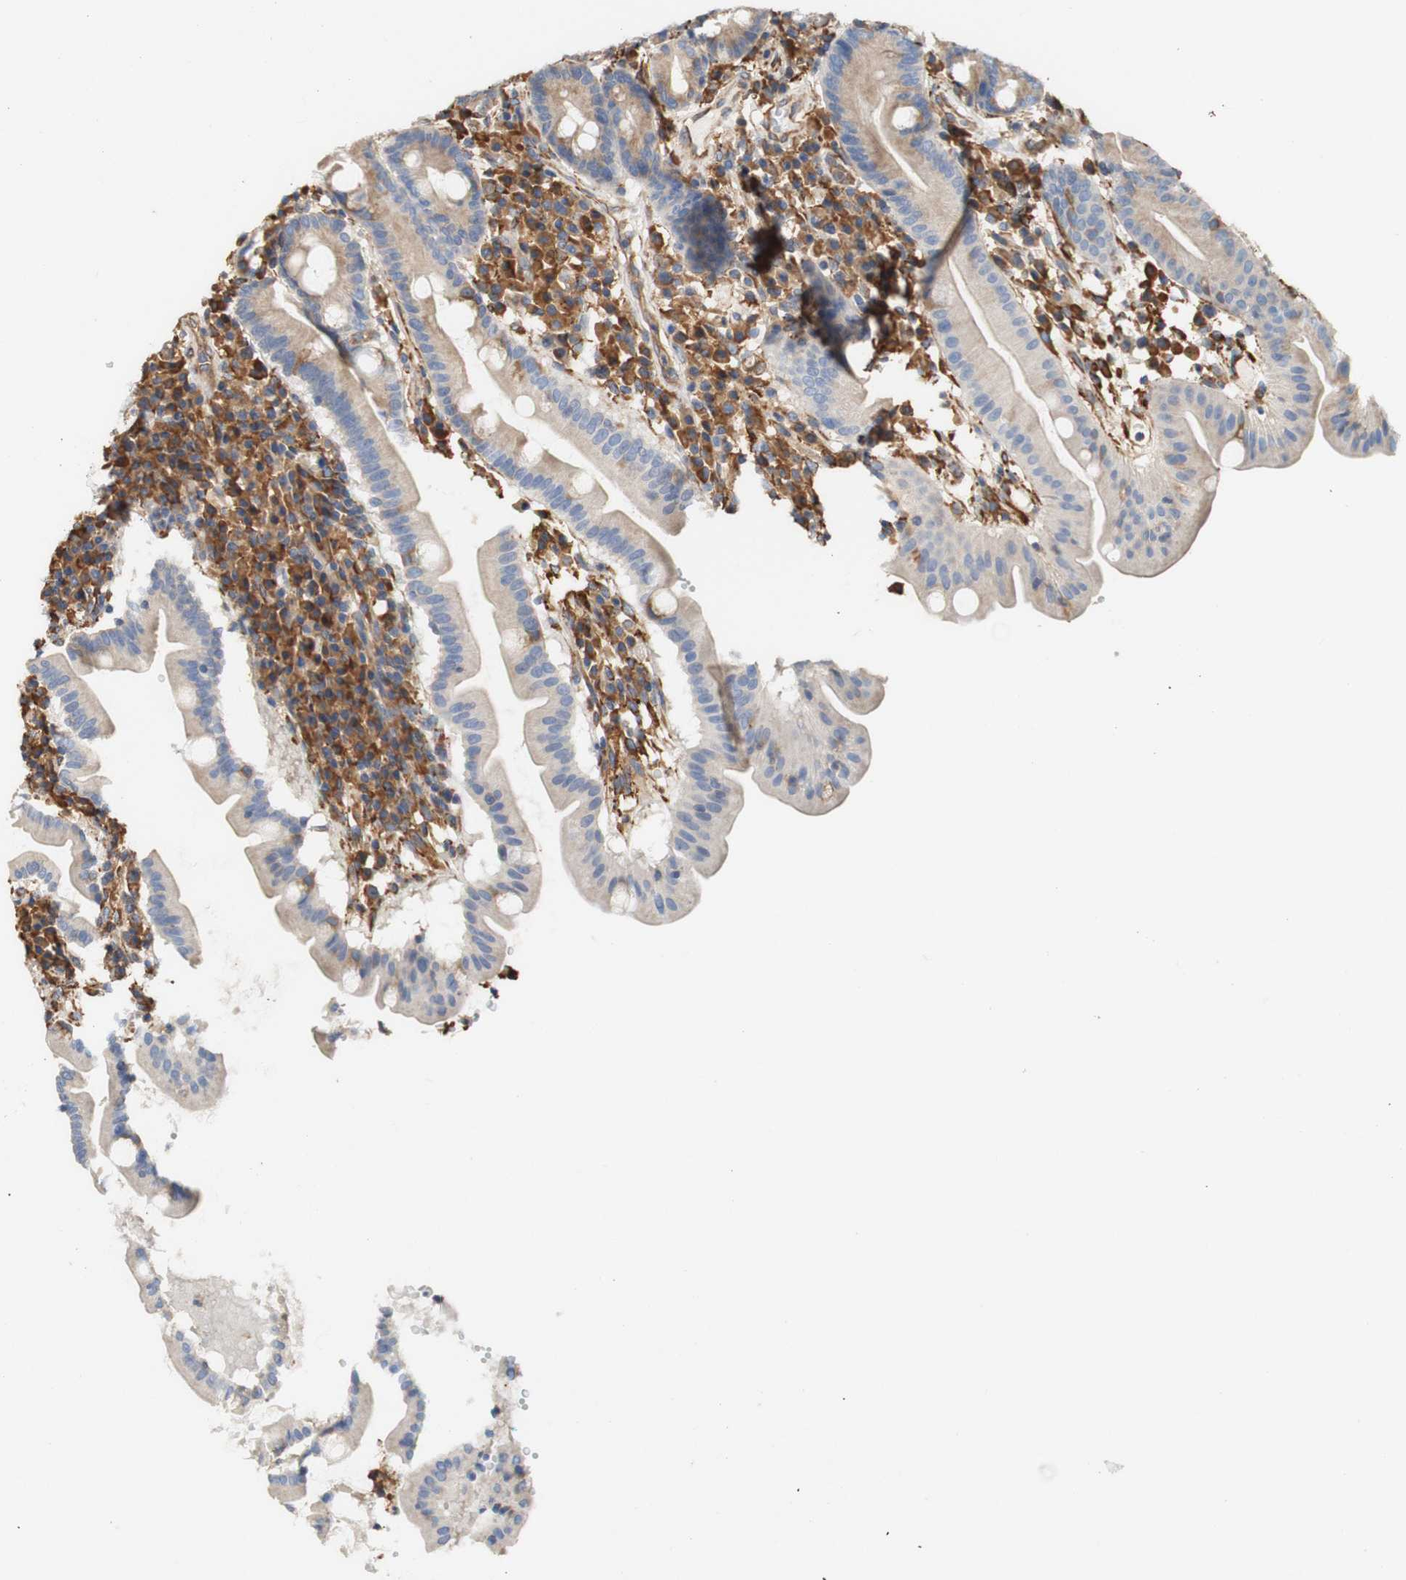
{"staining": {"intensity": "weak", "quantity": "<25%", "location": "cytoplasmic/membranous"}, "tissue": "duodenum", "cell_type": "Glandular cells", "image_type": "normal", "snomed": [{"axis": "morphology", "description": "Normal tissue, NOS"}, {"axis": "topography", "description": "Duodenum"}], "caption": "Immunohistochemistry of unremarkable duodenum demonstrates no expression in glandular cells.", "gene": "EIF2AK4", "patient": {"sex": "male", "age": 50}}